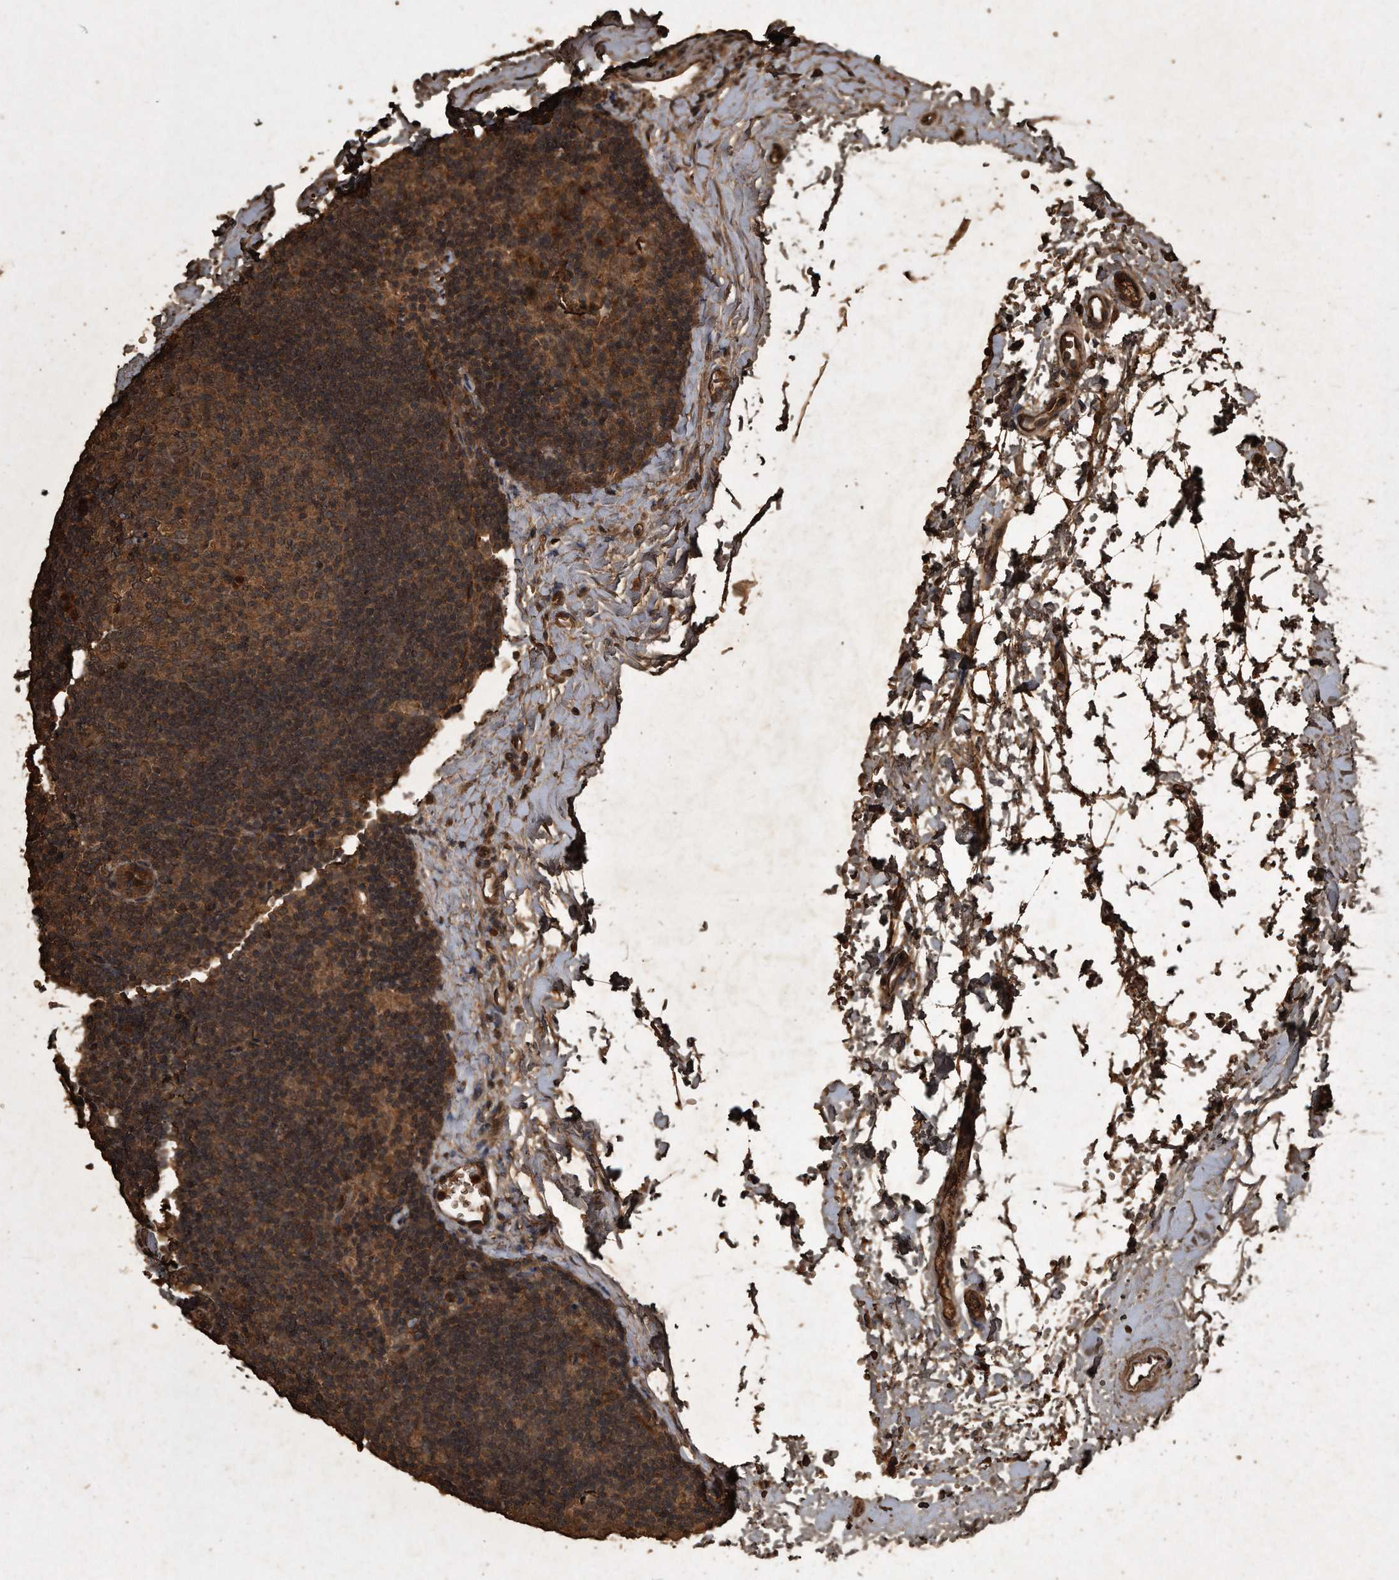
{"staining": {"intensity": "moderate", "quantity": ">75%", "location": "cytoplasmic/membranous,nuclear"}, "tissue": "lymph node", "cell_type": "Germinal center cells", "image_type": "normal", "snomed": [{"axis": "morphology", "description": "Normal tissue, NOS"}, {"axis": "topography", "description": "Lymph node"}], "caption": "Protein expression analysis of normal human lymph node reveals moderate cytoplasmic/membranous,nuclear staining in approximately >75% of germinal center cells. Using DAB (brown) and hematoxylin (blue) stains, captured at high magnification using brightfield microscopy.", "gene": "CFLAR", "patient": {"sex": "female", "age": 22}}